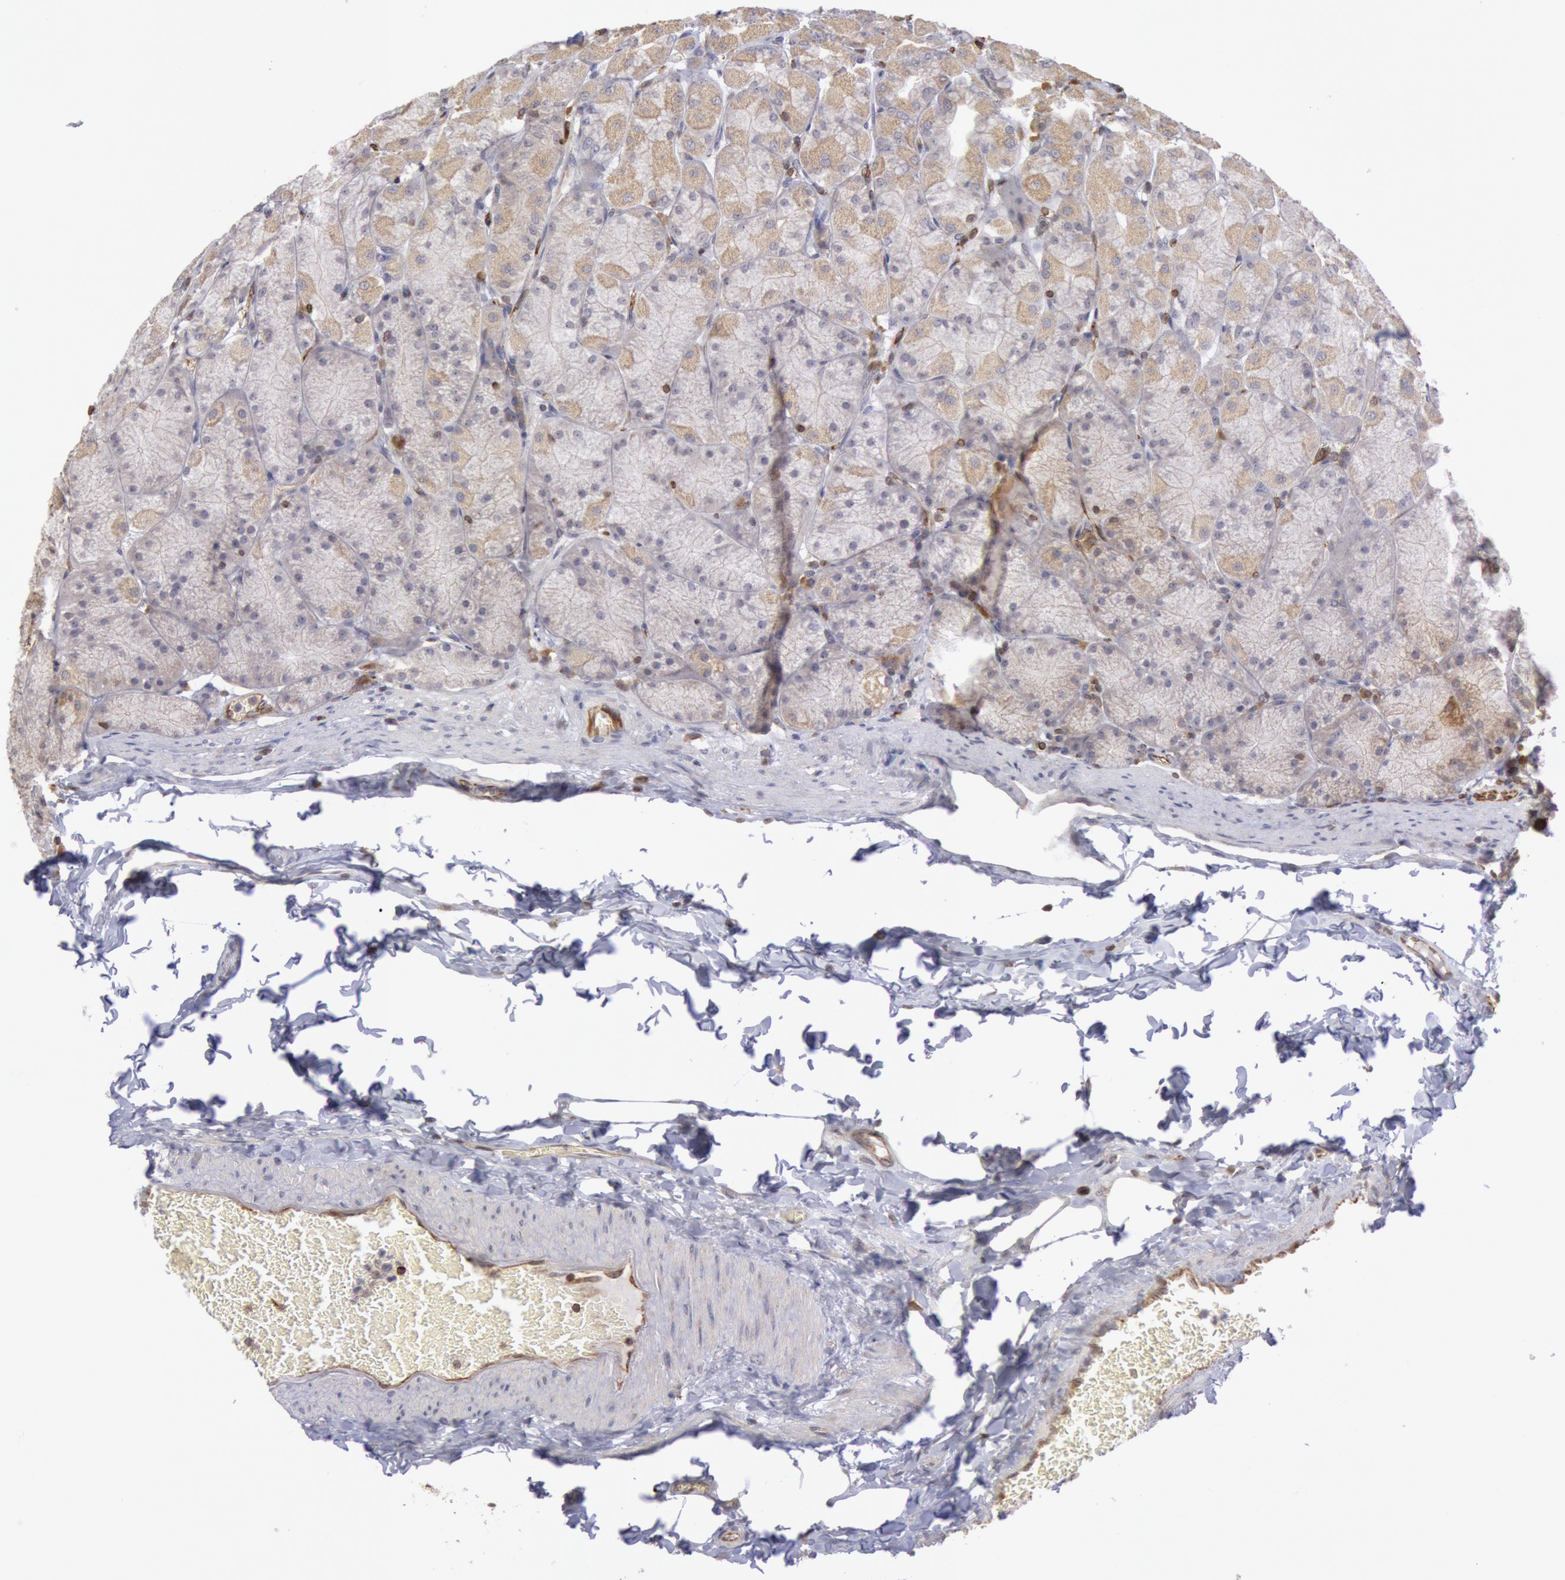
{"staining": {"intensity": "weak", "quantity": "<25%", "location": "cytoplasmic/membranous"}, "tissue": "stomach", "cell_type": "Glandular cells", "image_type": "normal", "snomed": [{"axis": "morphology", "description": "Normal tissue, NOS"}, {"axis": "topography", "description": "Stomach, upper"}], "caption": "IHC photomicrograph of normal stomach stained for a protein (brown), which shows no positivity in glandular cells. (DAB (3,3'-diaminobenzidine) immunohistochemistry (IHC), high magnification).", "gene": "ENSG00000250264", "patient": {"sex": "female", "age": 56}}